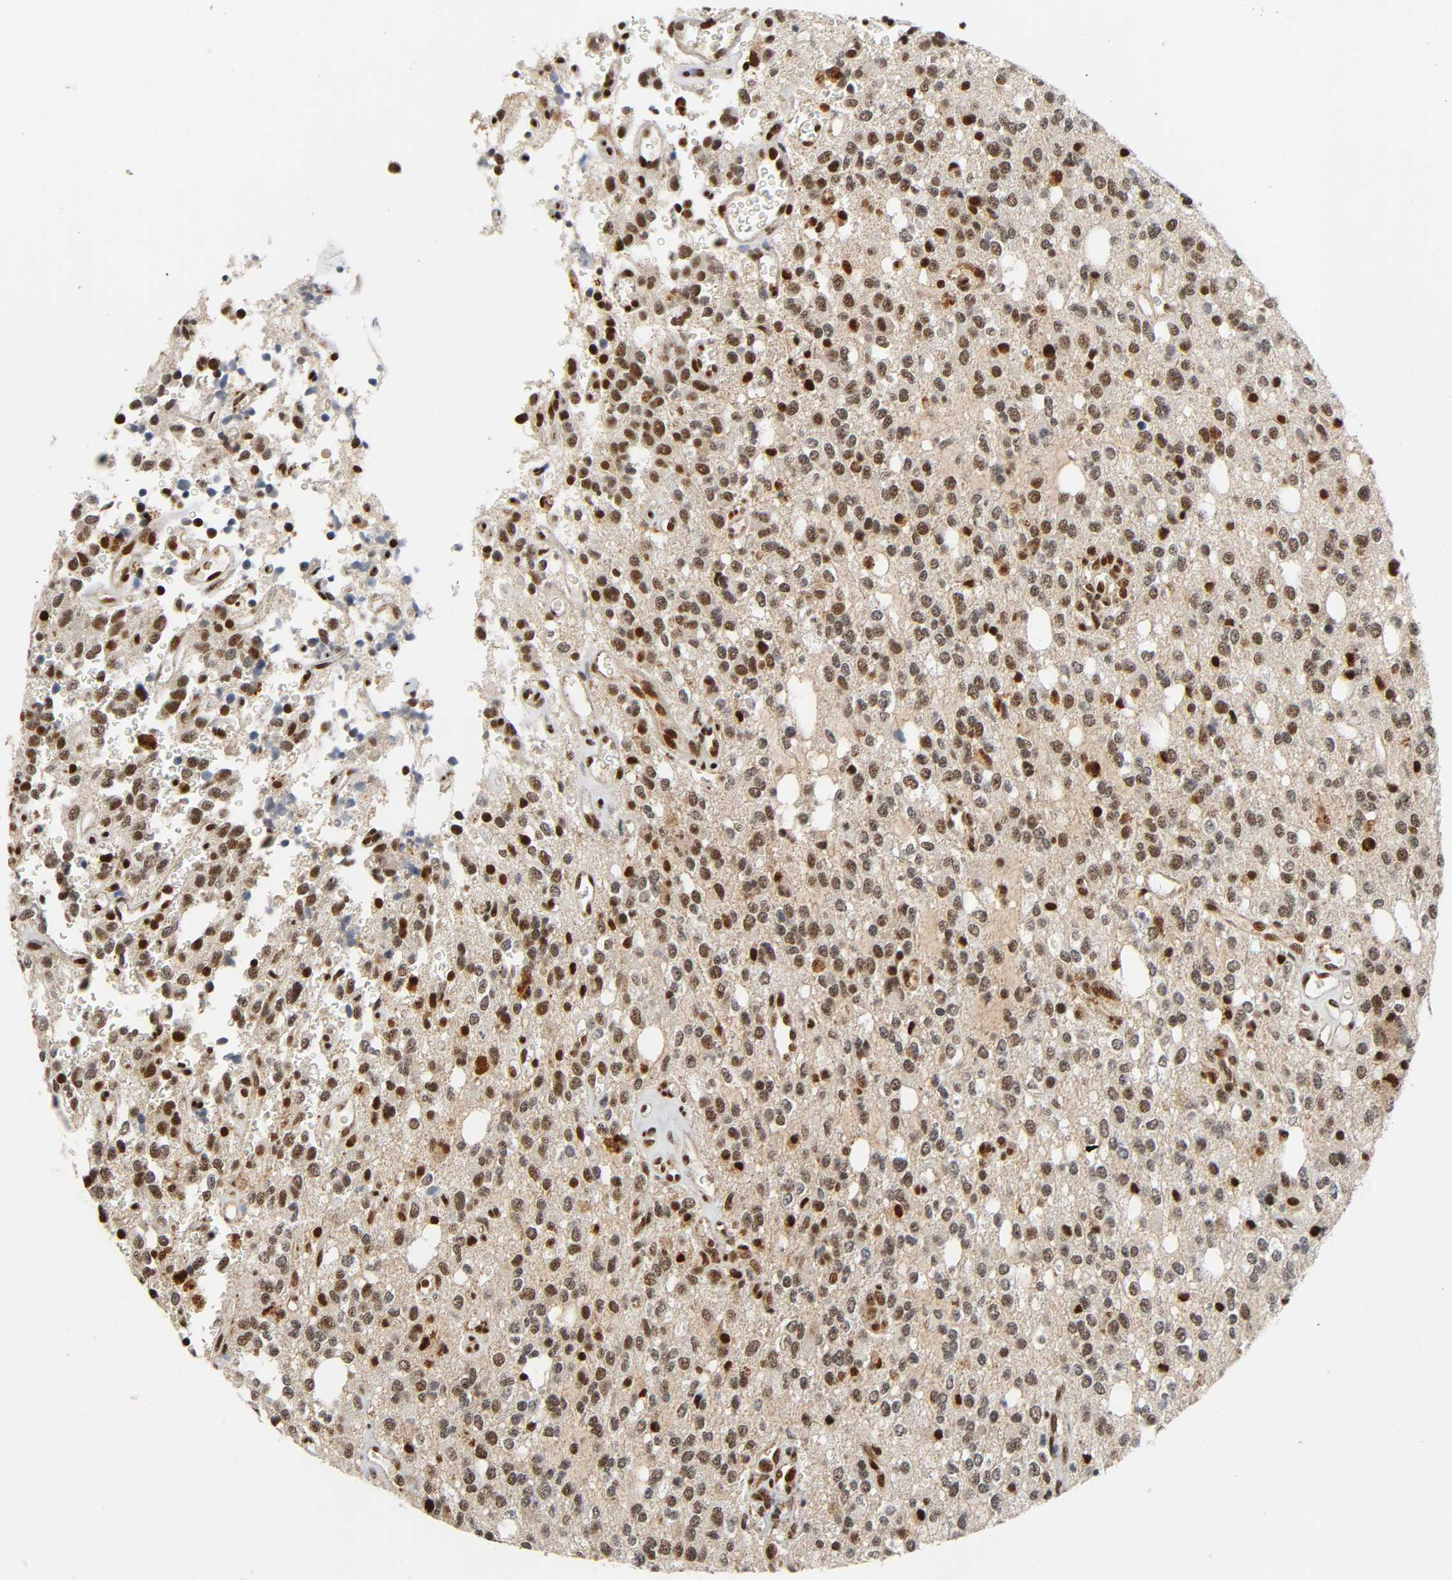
{"staining": {"intensity": "strong", "quantity": ">75%", "location": "nuclear"}, "tissue": "glioma", "cell_type": "Tumor cells", "image_type": "cancer", "snomed": [{"axis": "morphology", "description": "Glioma, malignant, High grade"}, {"axis": "topography", "description": "Brain"}], "caption": "Glioma tissue displays strong nuclear positivity in about >75% of tumor cells", "gene": "CDK9", "patient": {"sex": "male", "age": 47}}